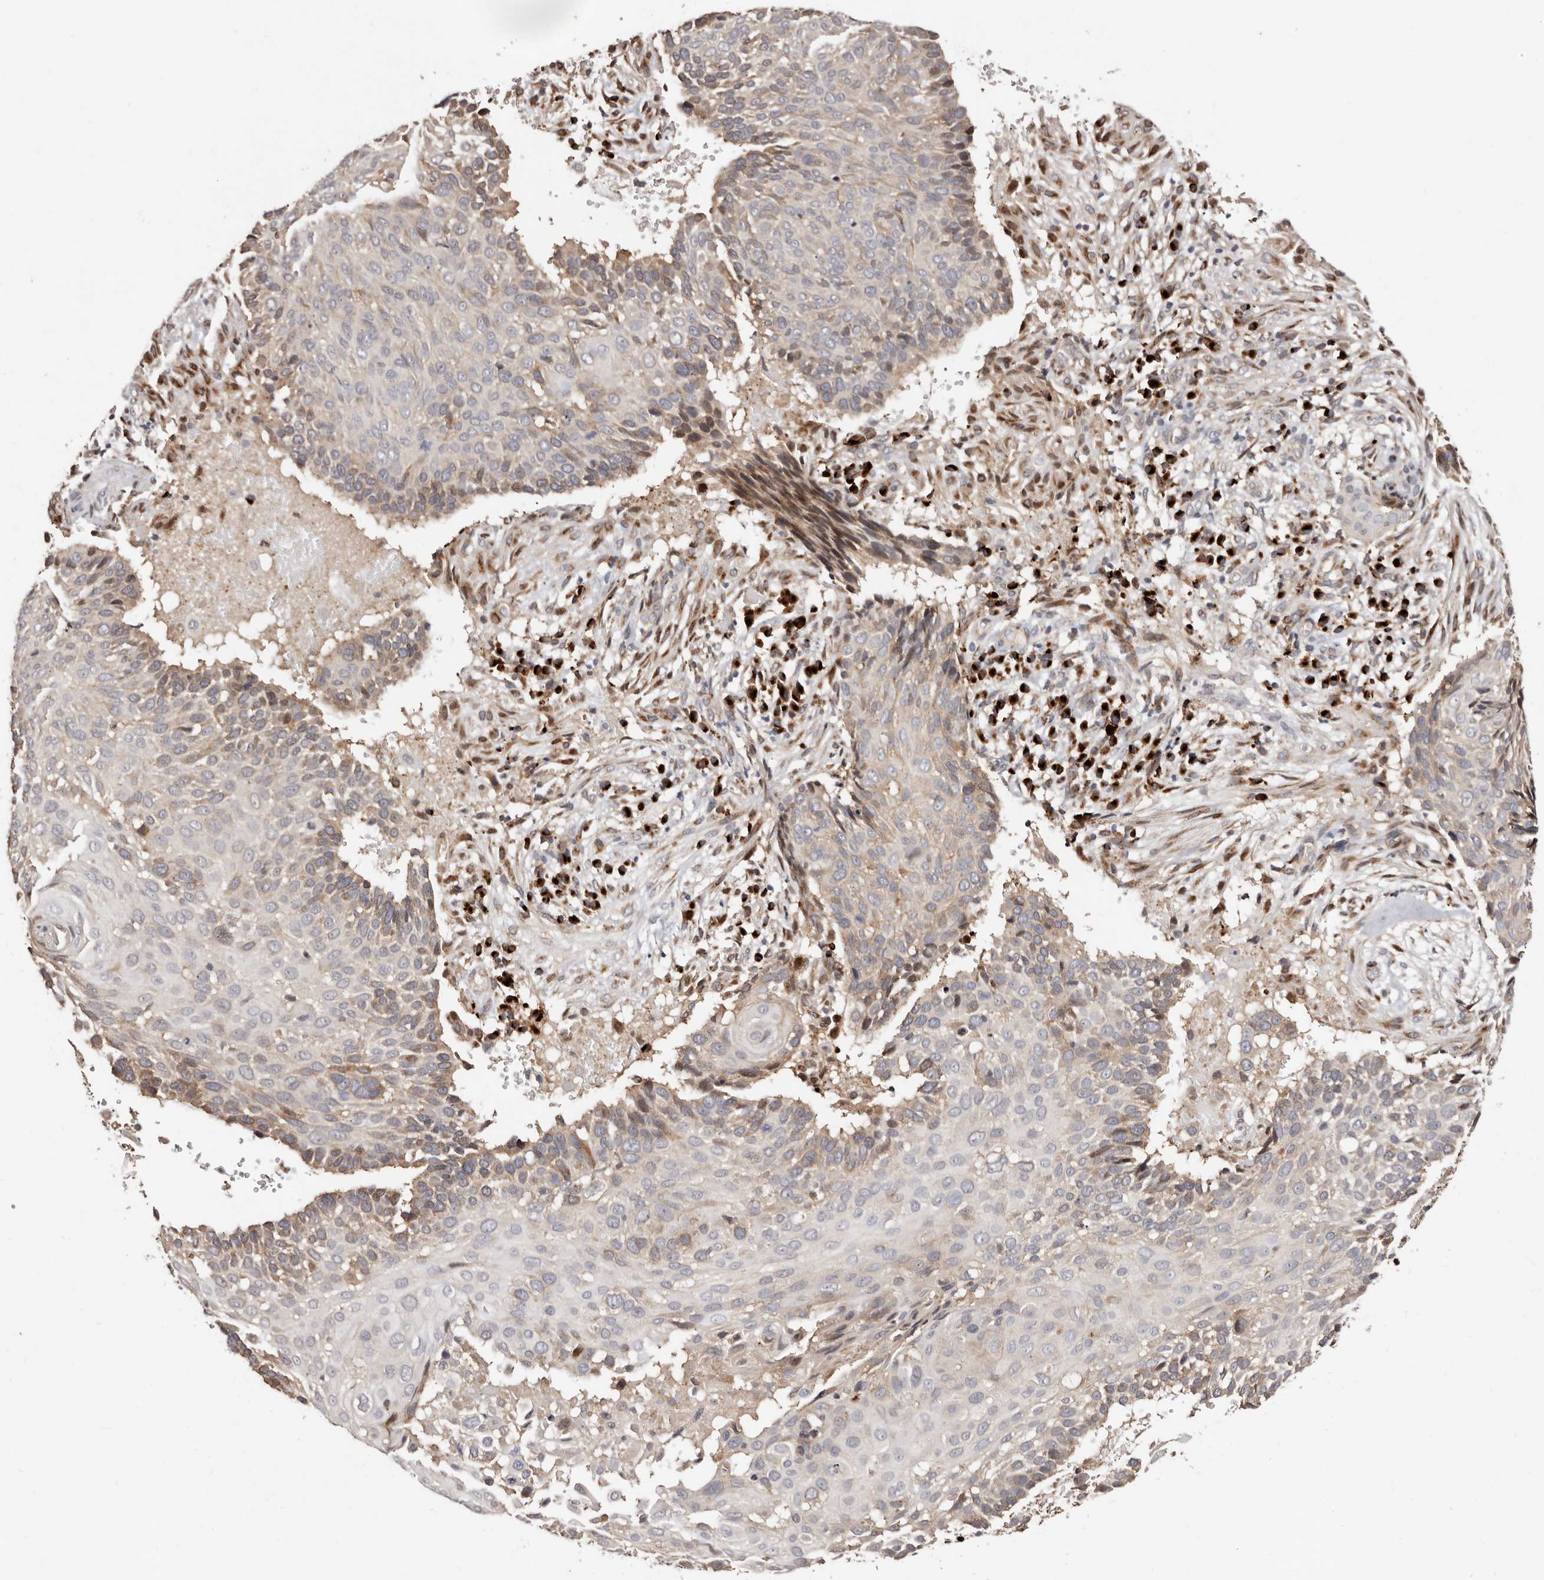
{"staining": {"intensity": "moderate", "quantity": "<25%", "location": "cytoplasmic/membranous"}, "tissue": "cervical cancer", "cell_type": "Tumor cells", "image_type": "cancer", "snomed": [{"axis": "morphology", "description": "Squamous cell carcinoma, NOS"}, {"axis": "topography", "description": "Cervix"}], "caption": "The photomicrograph displays staining of cervical cancer (squamous cell carcinoma), revealing moderate cytoplasmic/membranous protein positivity (brown color) within tumor cells.", "gene": "DACT2", "patient": {"sex": "female", "age": 74}}